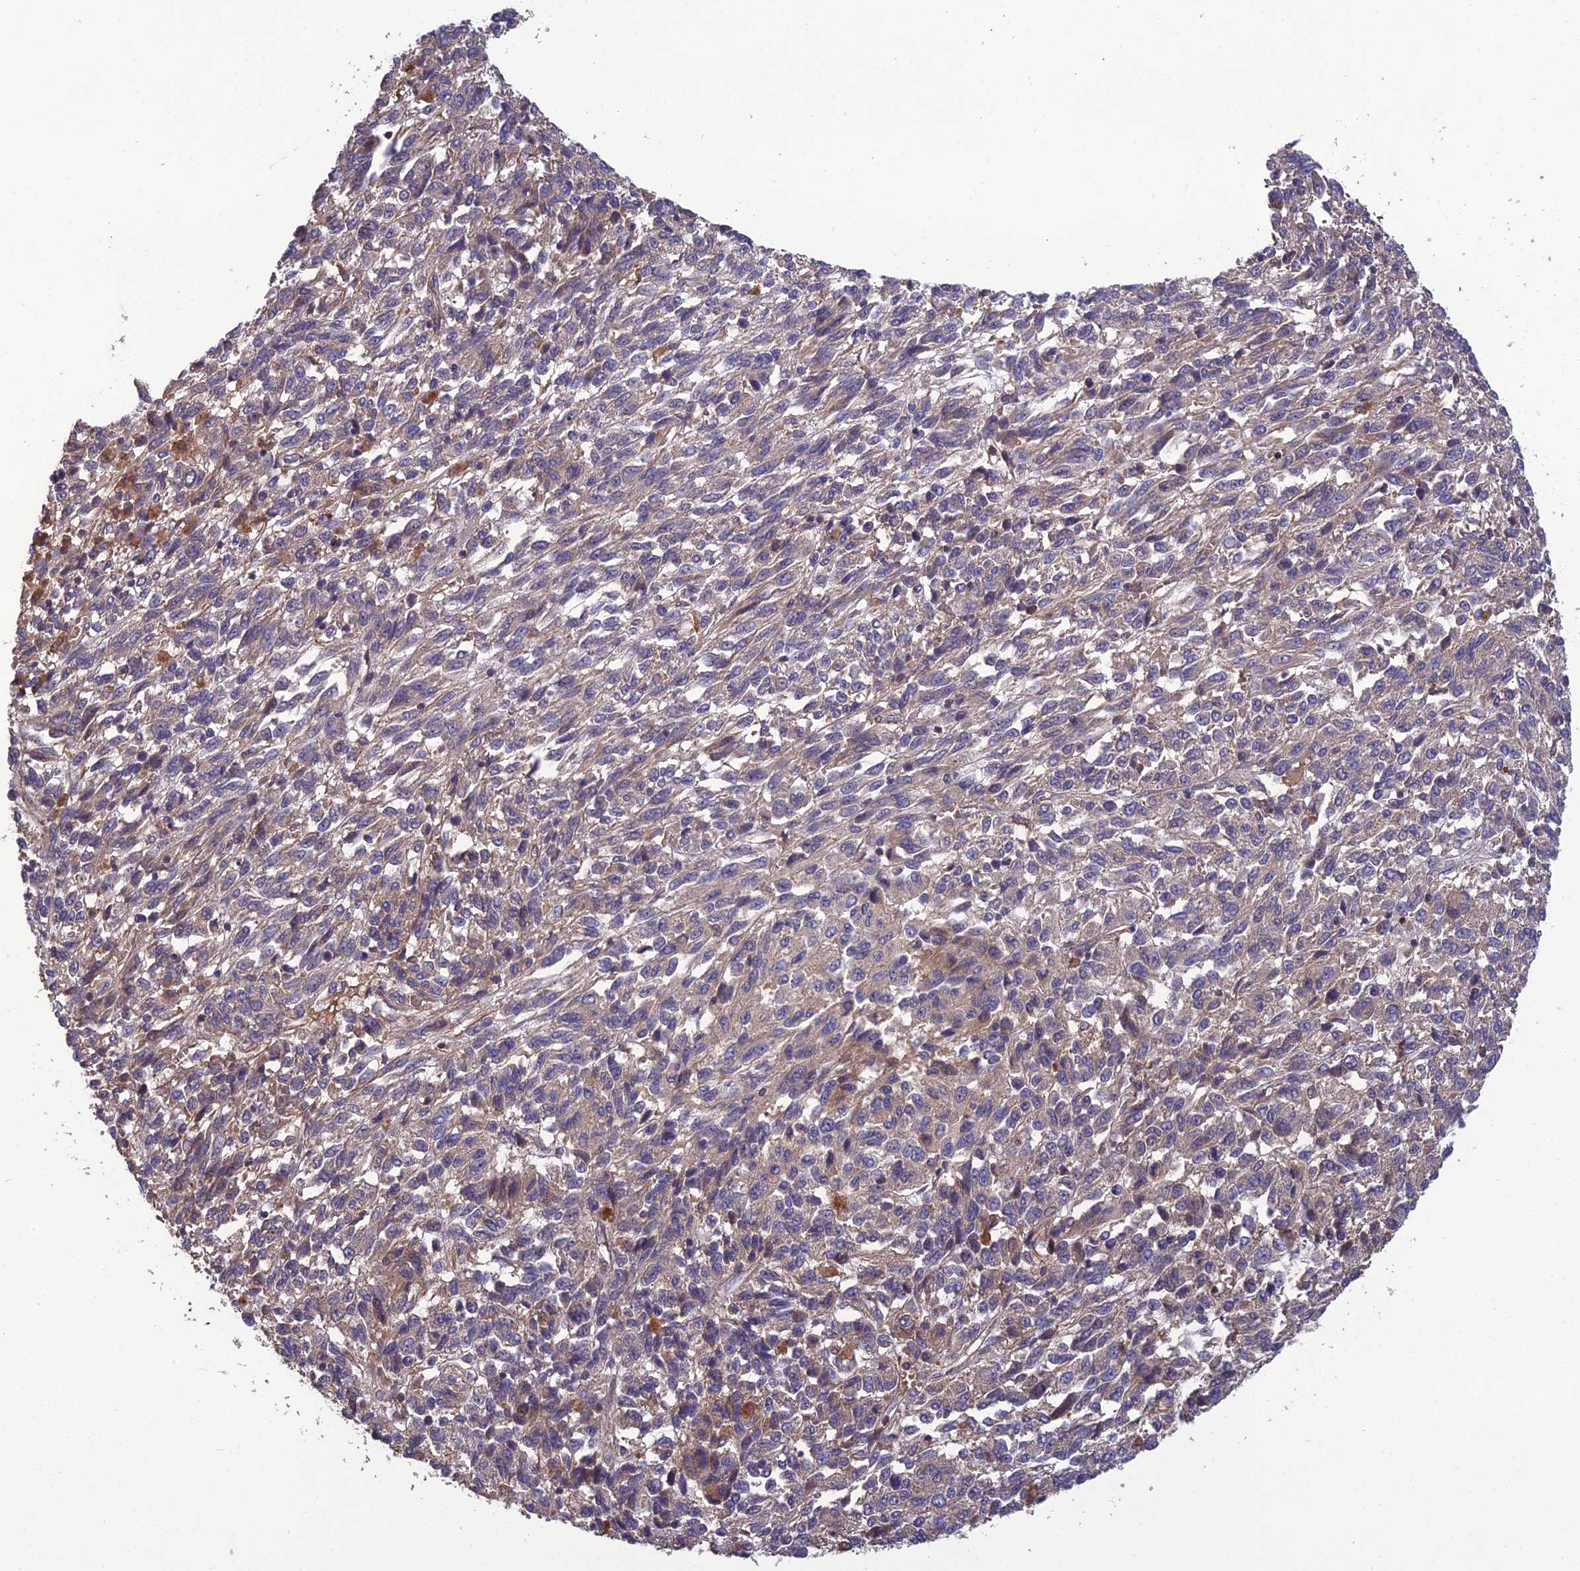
{"staining": {"intensity": "negative", "quantity": "none", "location": "none"}, "tissue": "melanoma", "cell_type": "Tumor cells", "image_type": "cancer", "snomed": [{"axis": "morphology", "description": "Malignant melanoma, Metastatic site"}, {"axis": "topography", "description": "Lung"}], "caption": "Immunohistochemical staining of human melanoma exhibits no significant expression in tumor cells. (DAB (3,3'-diaminobenzidine) immunohistochemistry with hematoxylin counter stain).", "gene": "GALR2", "patient": {"sex": "male", "age": 64}}